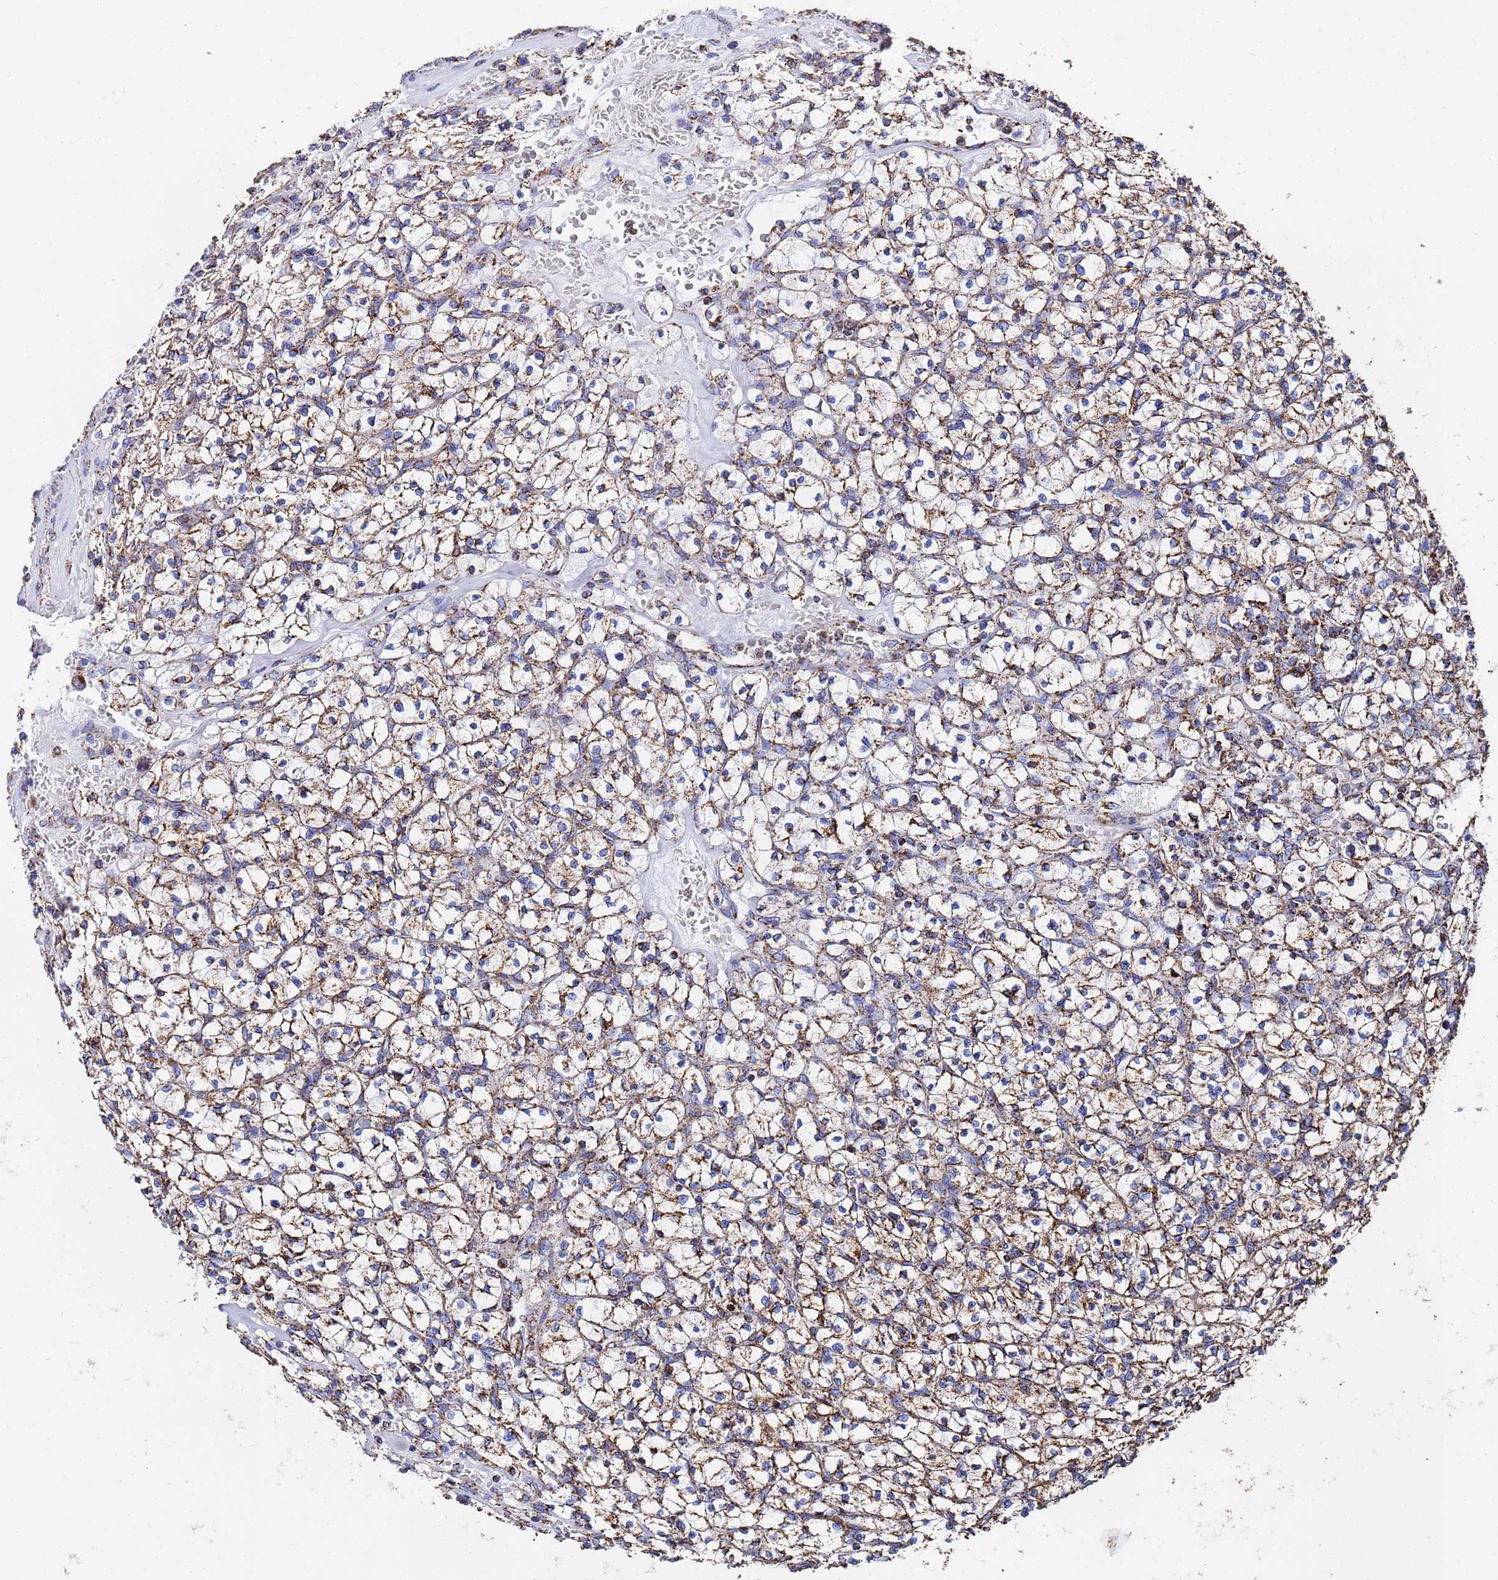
{"staining": {"intensity": "strong", "quantity": ">75%", "location": "cytoplasmic/membranous"}, "tissue": "renal cancer", "cell_type": "Tumor cells", "image_type": "cancer", "snomed": [{"axis": "morphology", "description": "Adenocarcinoma, NOS"}, {"axis": "topography", "description": "Kidney"}], "caption": "Immunohistochemical staining of human renal cancer displays high levels of strong cytoplasmic/membranous protein expression in approximately >75% of tumor cells. (Stains: DAB in brown, nuclei in blue, Microscopy: brightfield microscopy at high magnification).", "gene": "GLUD1", "patient": {"sex": "female", "age": 64}}